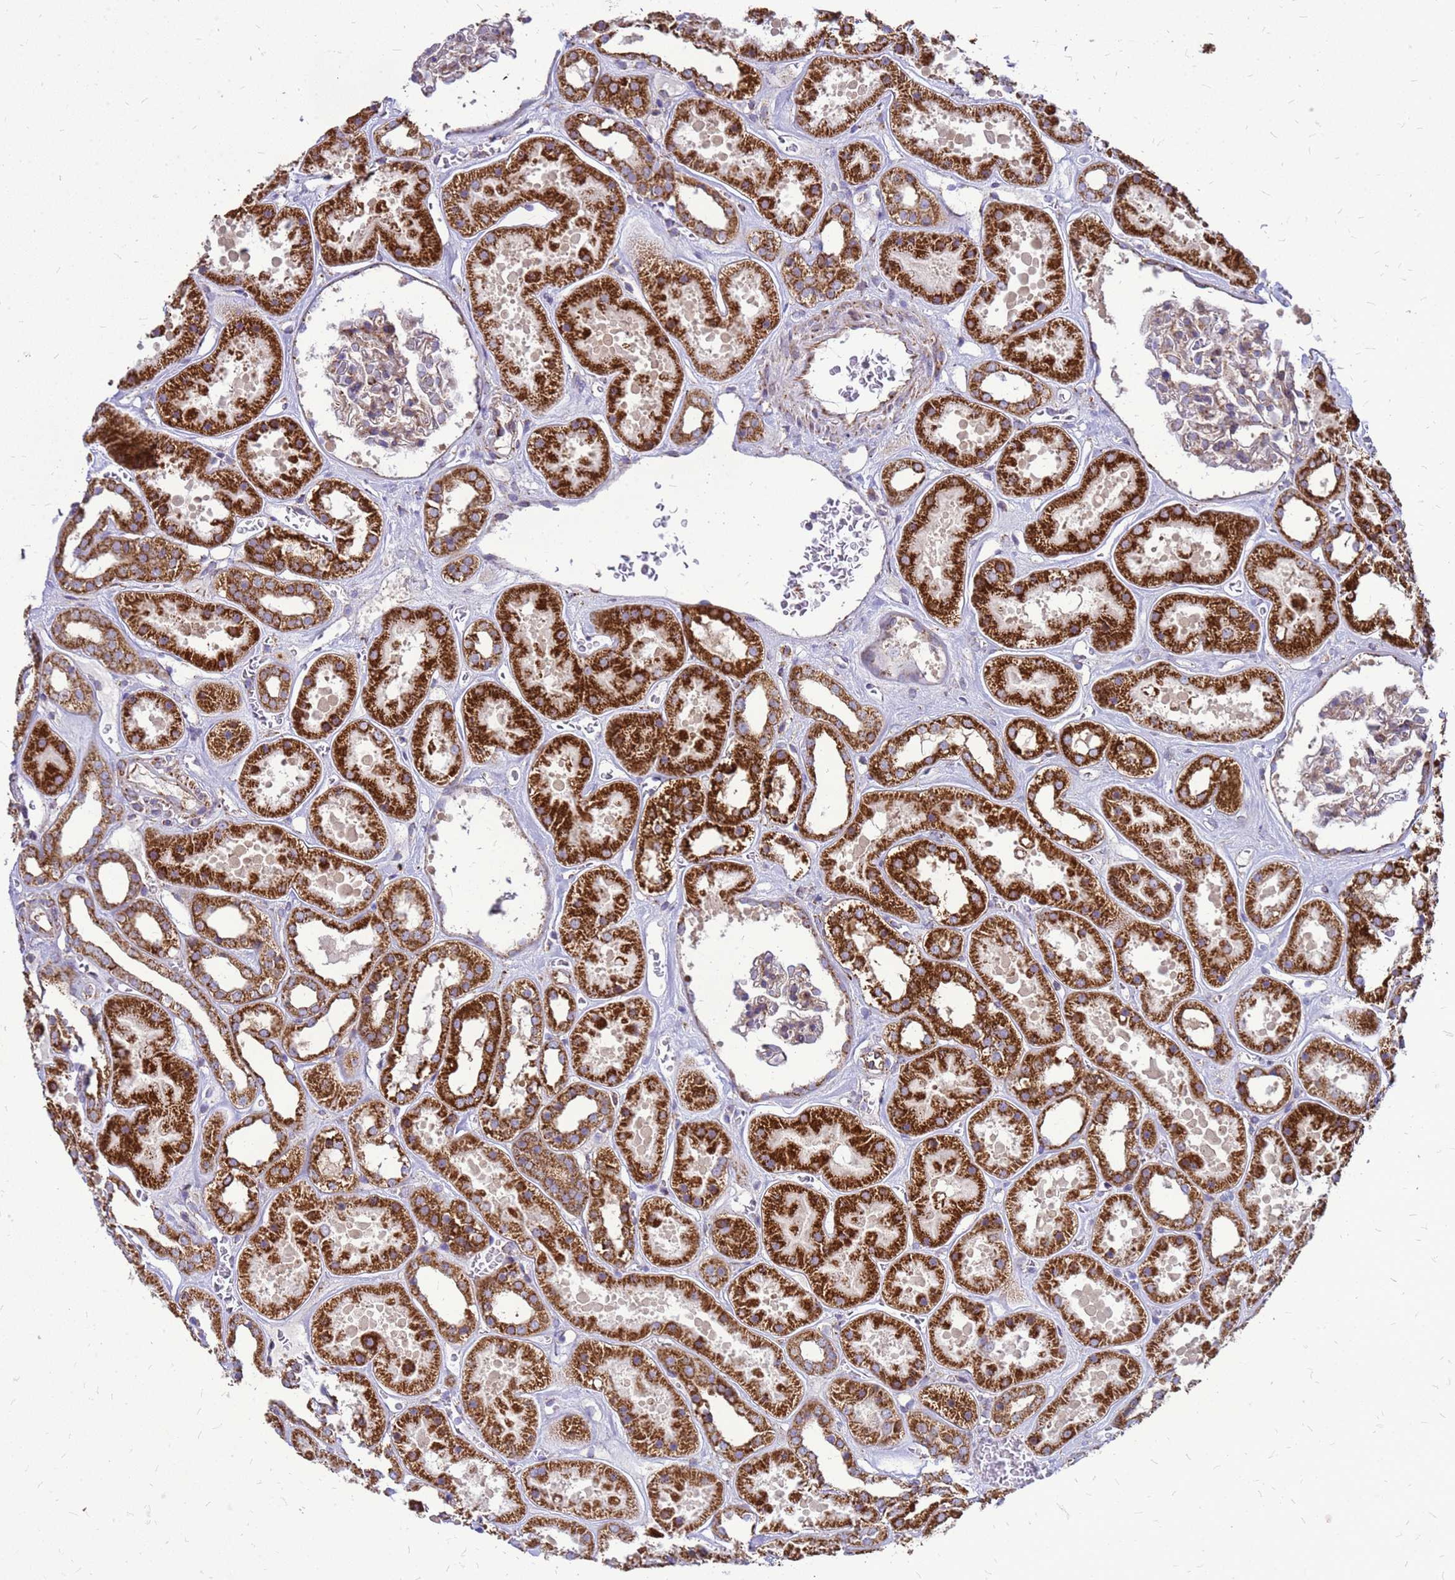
{"staining": {"intensity": "weak", "quantity": "25%-75%", "location": "cytoplasmic/membranous"}, "tissue": "kidney", "cell_type": "Cells in glomeruli", "image_type": "normal", "snomed": [{"axis": "morphology", "description": "Normal tissue, NOS"}, {"axis": "topography", "description": "Kidney"}], "caption": "A high-resolution photomicrograph shows IHC staining of benign kidney, which demonstrates weak cytoplasmic/membranous positivity in about 25%-75% of cells in glomeruli.", "gene": "FSTL4", "patient": {"sex": "female", "age": 41}}